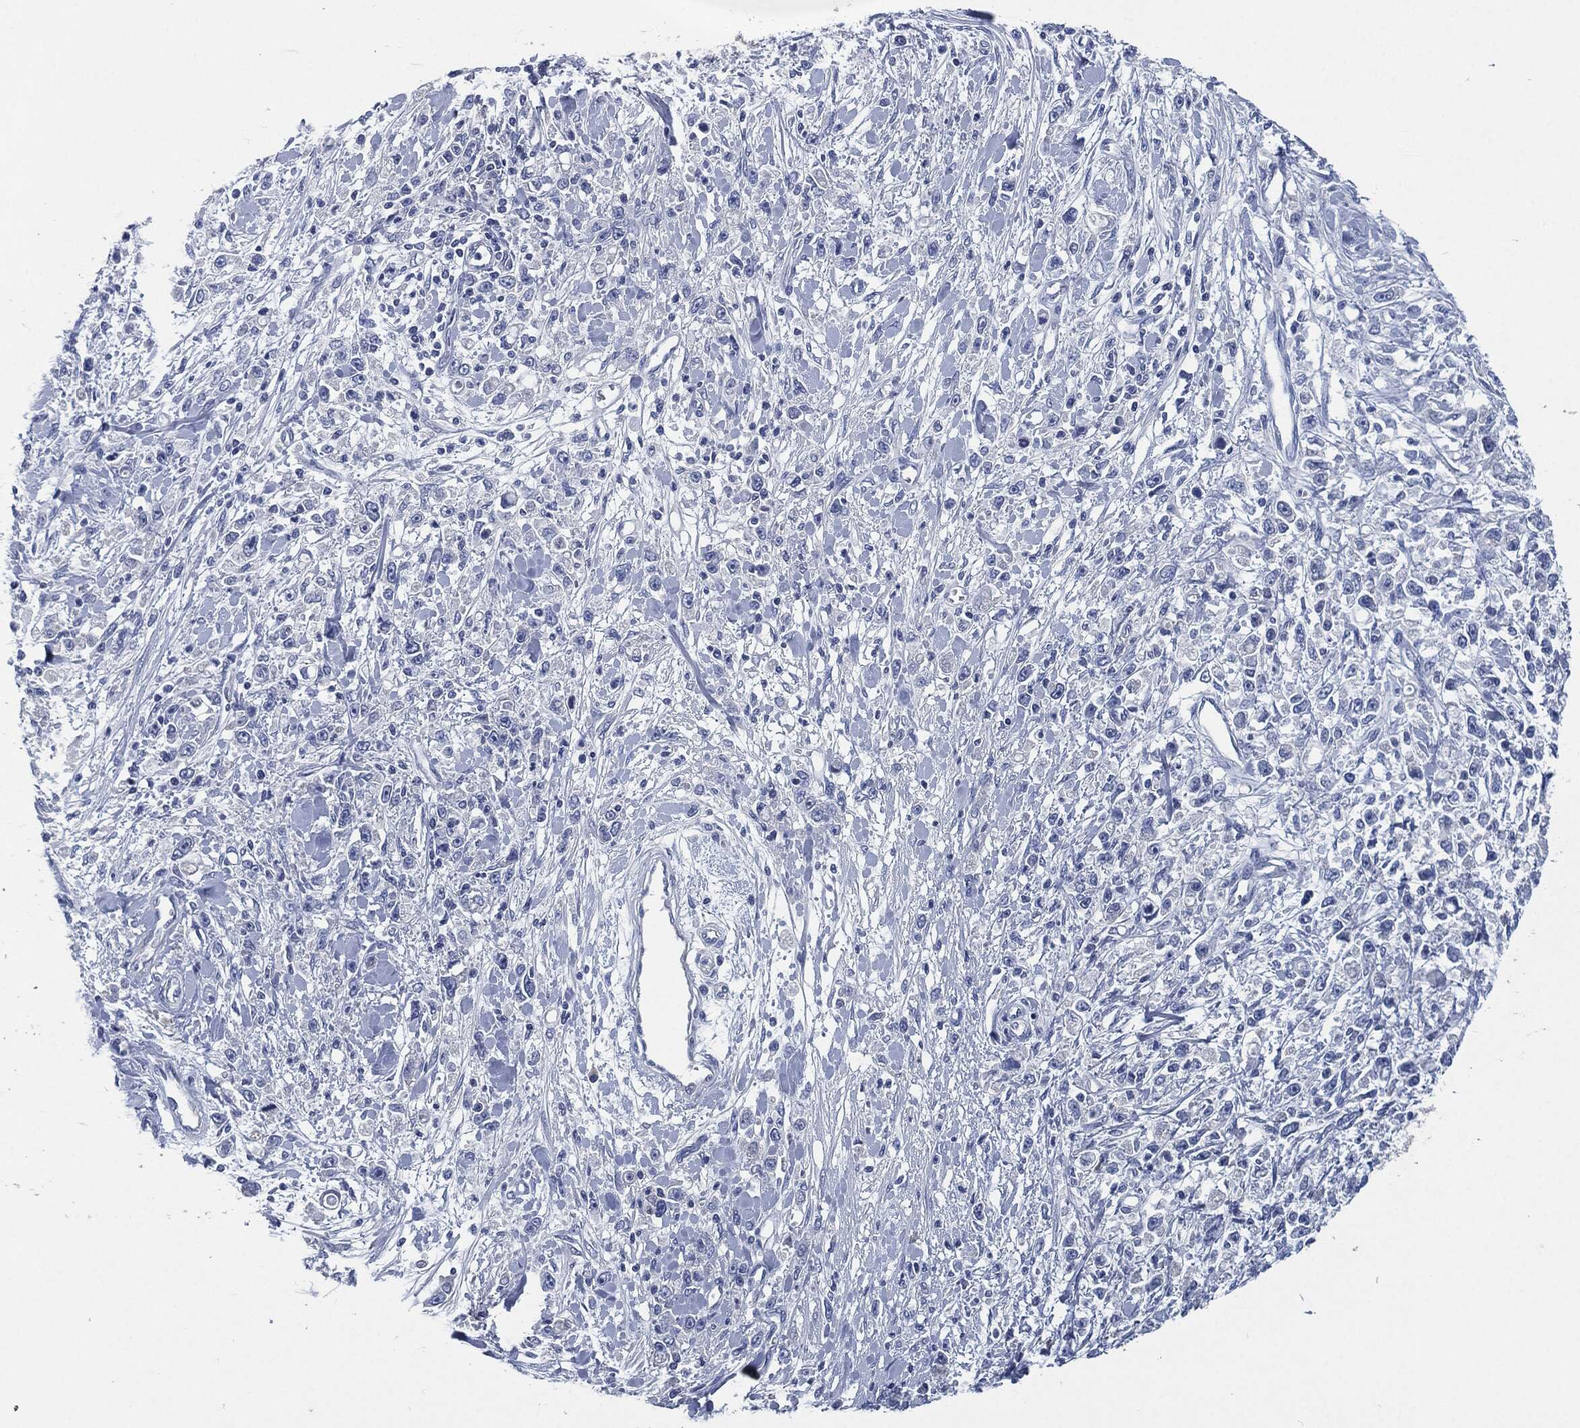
{"staining": {"intensity": "negative", "quantity": "none", "location": "none"}, "tissue": "stomach cancer", "cell_type": "Tumor cells", "image_type": "cancer", "snomed": [{"axis": "morphology", "description": "Adenocarcinoma, NOS"}, {"axis": "topography", "description": "Stomach"}], "caption": "Stomach cancer (adenocarcinoma) was stained to show a protein in brown. There is no significant positivity in tumor cells. (DAB (3,3'-diaminobenzidine) immunohistochemistry visualized using brightfield microscopy, high magnification).", "gene": "CD27", "patient": {"sex": "female", "age": 59}}